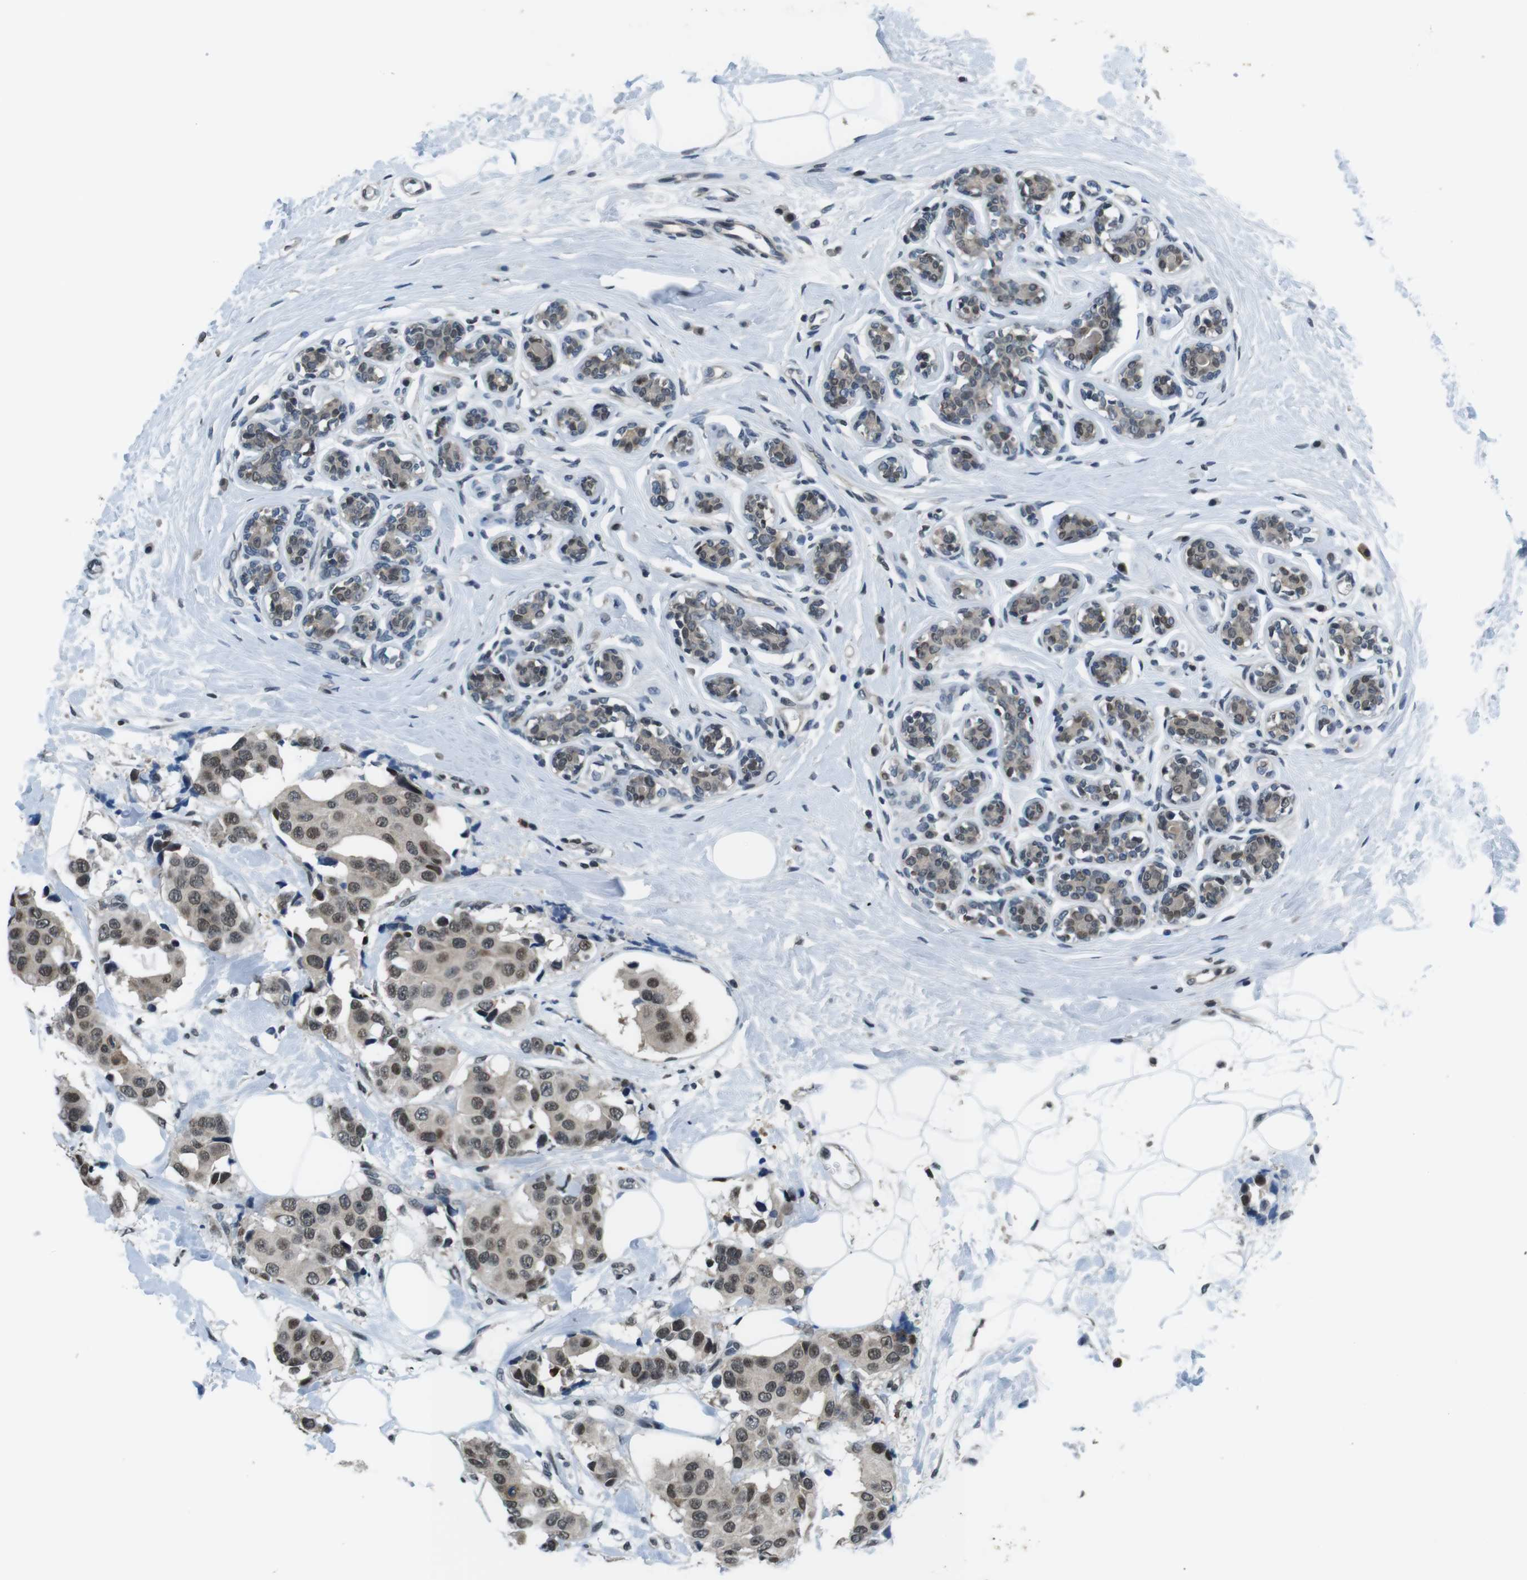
{"staining": {"intensity": "weak", "quantity": ">75%", "location": "cytoplasmic/membranous,nuclear"}, "tissue": "breast cancer", "cell_type": "Tumor cells", "image_type": "cancer", "snomed": [{"axis": "morphology", "description": "Normal tissue, NOS"}, {"axis": "morphology", "description": "Duct carcinoma"}, {"axis": "topography", "description": "Breast"}], "caption": "Breast cancer stained for a protein (brown) displays weak cytoplasmic/membranous and nuclear positive positivity in approximately >75% of tumor cells.", "gene": "NEK4", "patient": {"sex": "female", "age": 39}}